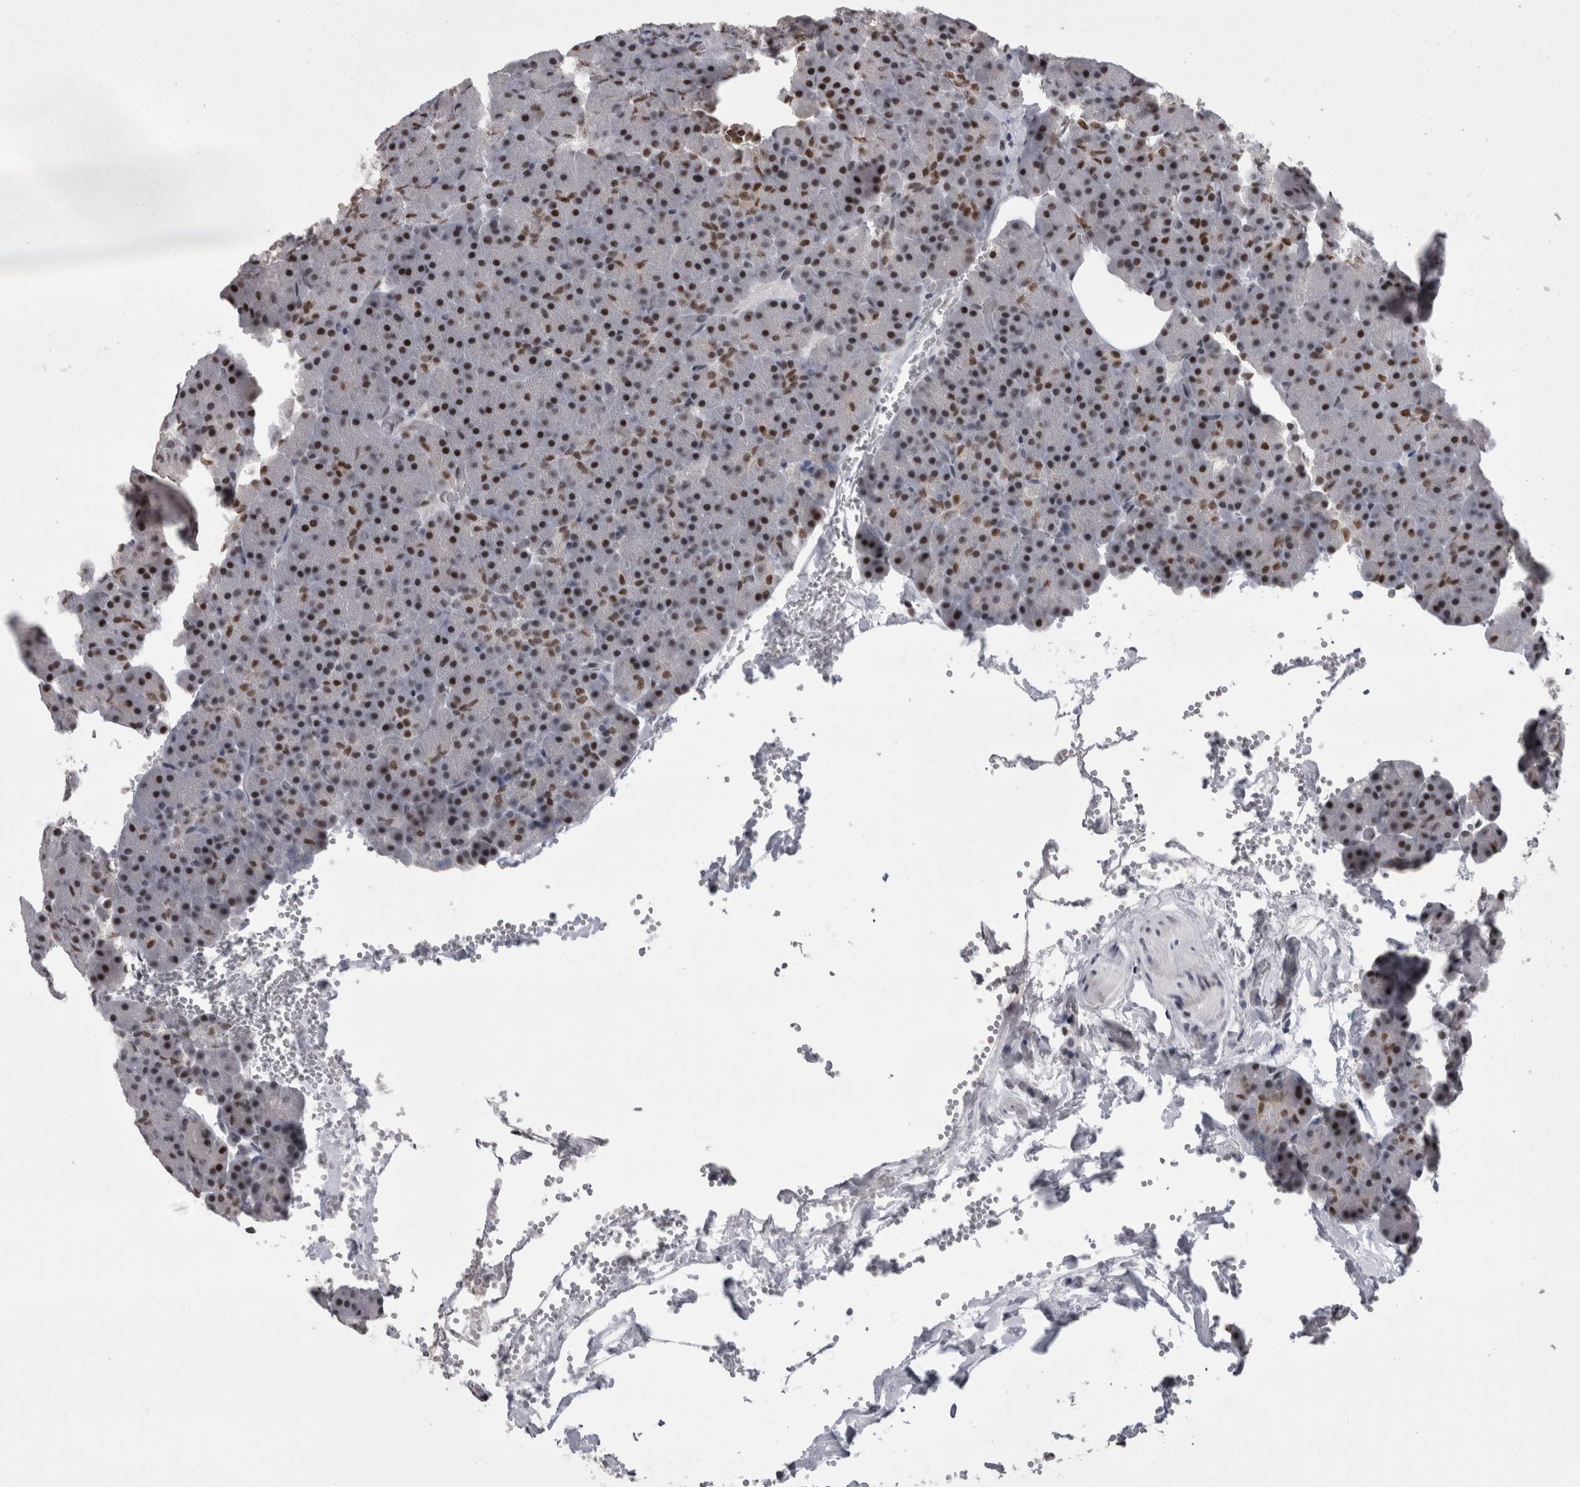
{"staining": {"intensity": "moderate", "quantity": "25%-75%", "location": "nuclear"}, "tissue": "pancreas", "cell_type": "Exocrine glandular cells", "image_type": "normal", "snomed": [{"axis": "morphology", "description": "Normal tissue, NOS"}, {"axis": "morphology", "description": "Carcinoid, malignant, NOS"}, {"axis": "topography", "description": "Pancreas"}], "caption": "Pancreas stained with immunohistochemistry demonstrates moderate nuclear positivity in approximately 25%-75% of exocrine glandular cells. The staining was performed using DAB to visualize the protein expression in brown, while the nuclei were stained in blue with hematoxylin (Magnification: 20x).", "gene": "C1orf54", "patient": {"sex": "female", "age": 35}}